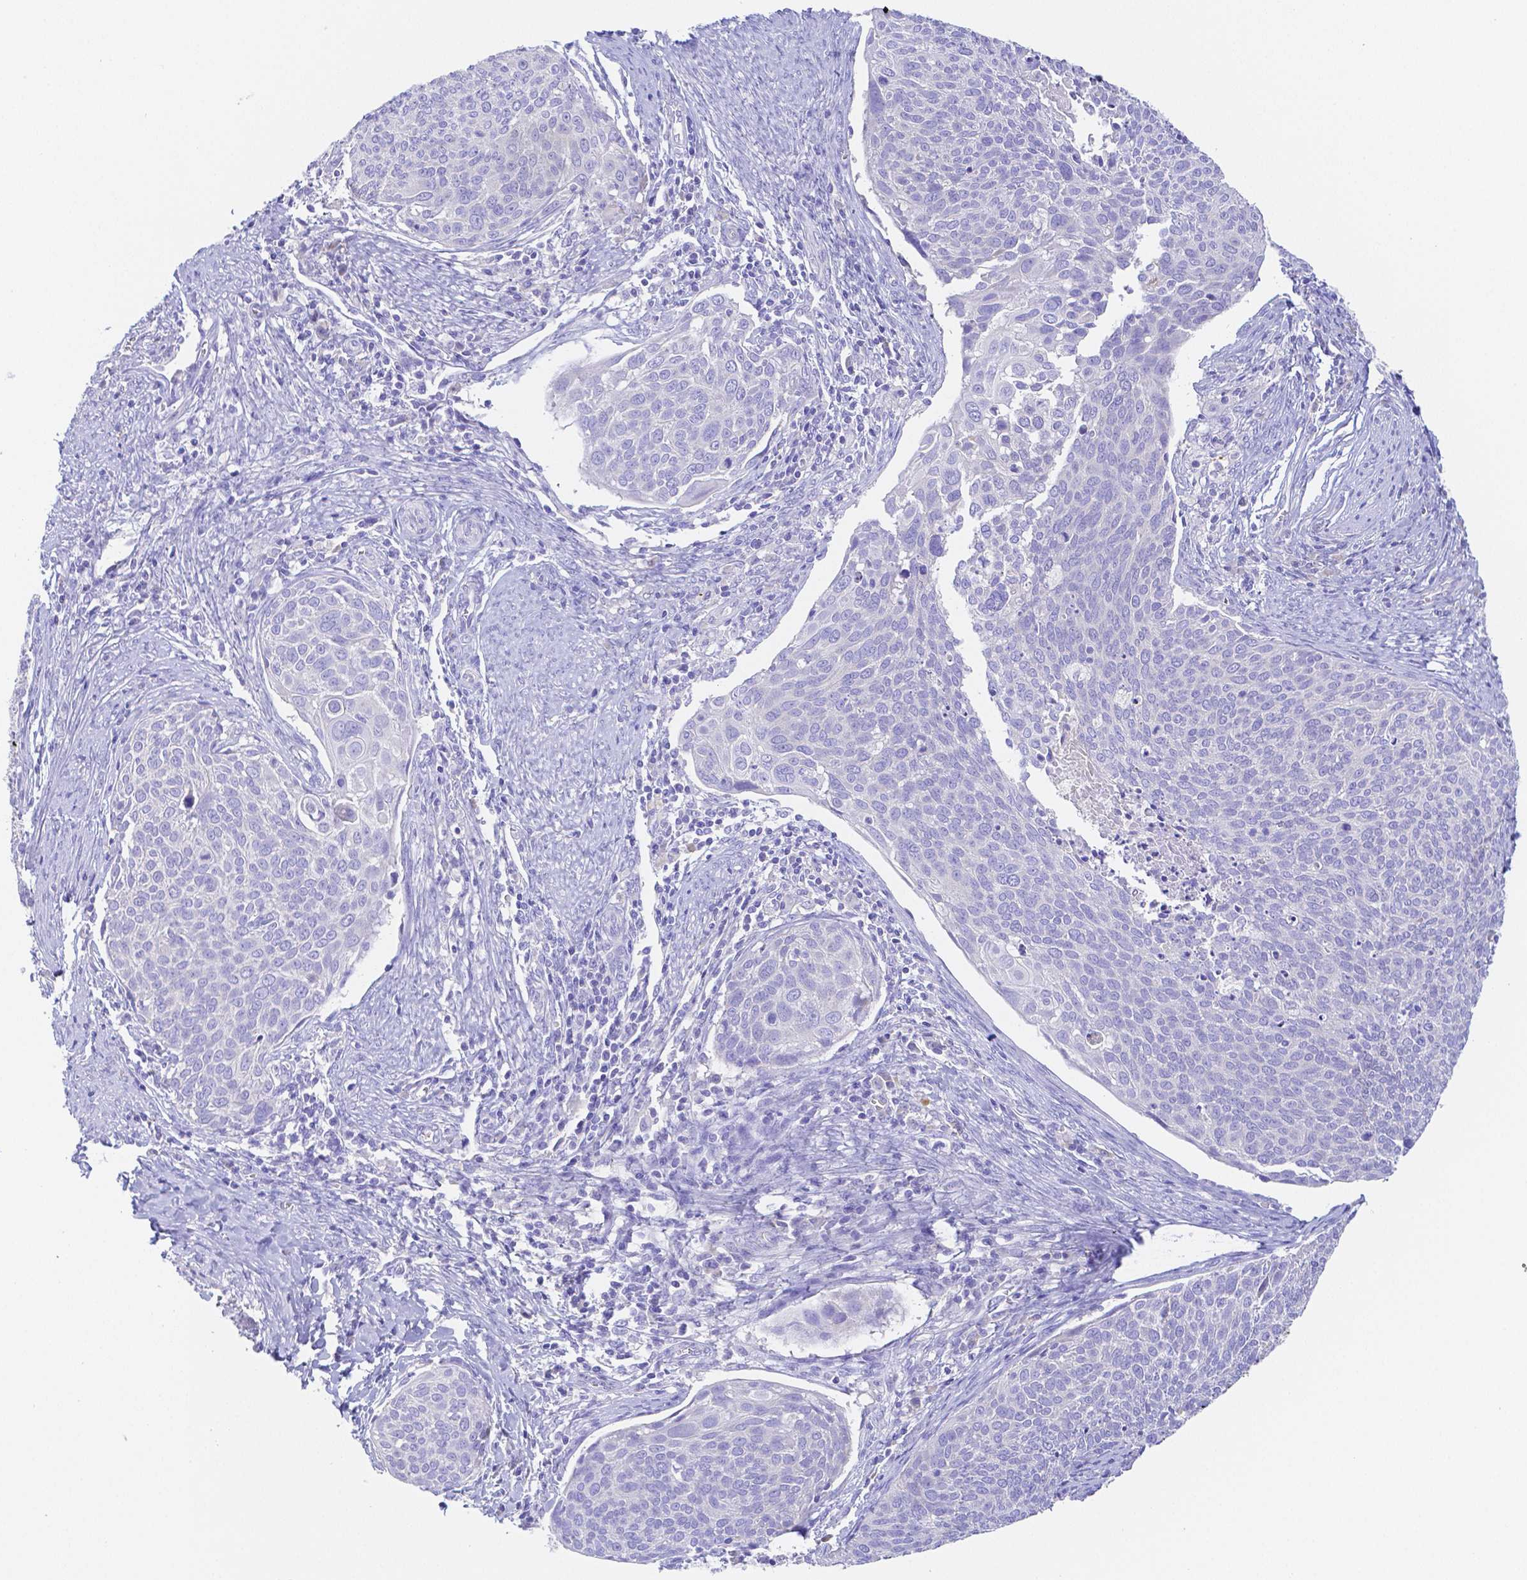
{"staining": {"intensity": "negative", "quantity": "none", "location": "none"}, "tissue": "cervical cancer", "cell_type": "Tumor cells", "image_type": "cancer", "snomed": [{"axis": "morphology", "description": "Squamous cell carcinoma, NOS"}, {"axis": "topography", "description": "Cervix"}], "caption": "Immunohistochemistry (IHC) histopathology image of neoplastic tissue: human cervical cancer (squamous cell carcinoma) stained with DAB (3,3'-diaminobenzidine) exhibits no significant protein positivity in tumor cells.", "gene": "ZG16B", "patient": {"sex": "female", "age": 39}}